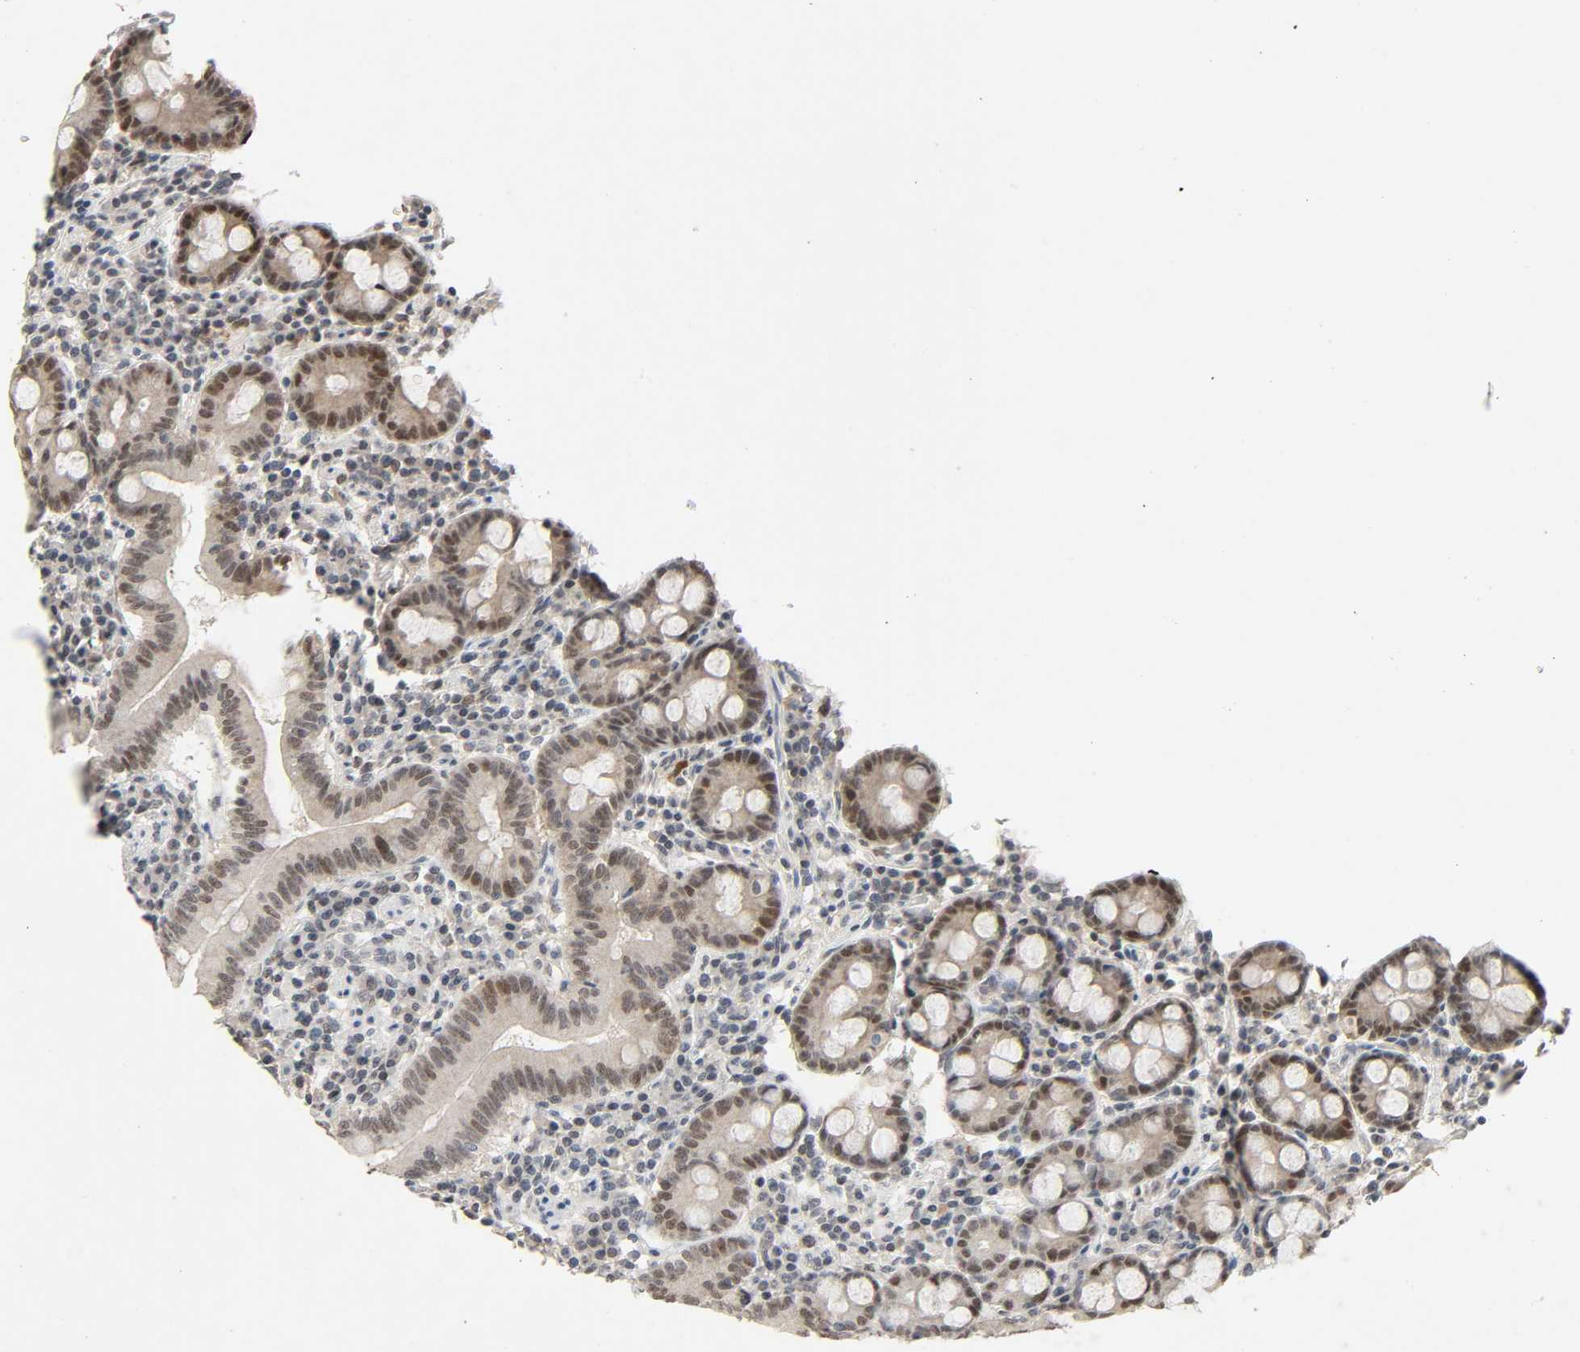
{"staining": {"intensity": "moderate", "quantity": ">75%", "location": "cytoplasmic/membranous,nuclear"}, "tissue": "duodenum", "cell_type": "Glandular cells", "image_type": "normal", "snomed": [{"axis": "morphology", "description": "Normal tissue, NOS"}, {"axis": "topography", "description": "Duodenum"}], "caption": "Moderate cytoplasmic/membranous,nuclear expression for a protein is identified in approximately >75% of glandular cells of normal duodenum using immunohistochemistry (IHC).", "gene": "MAPKAPK5", "patient": {"sex": "male", "age": 50}}